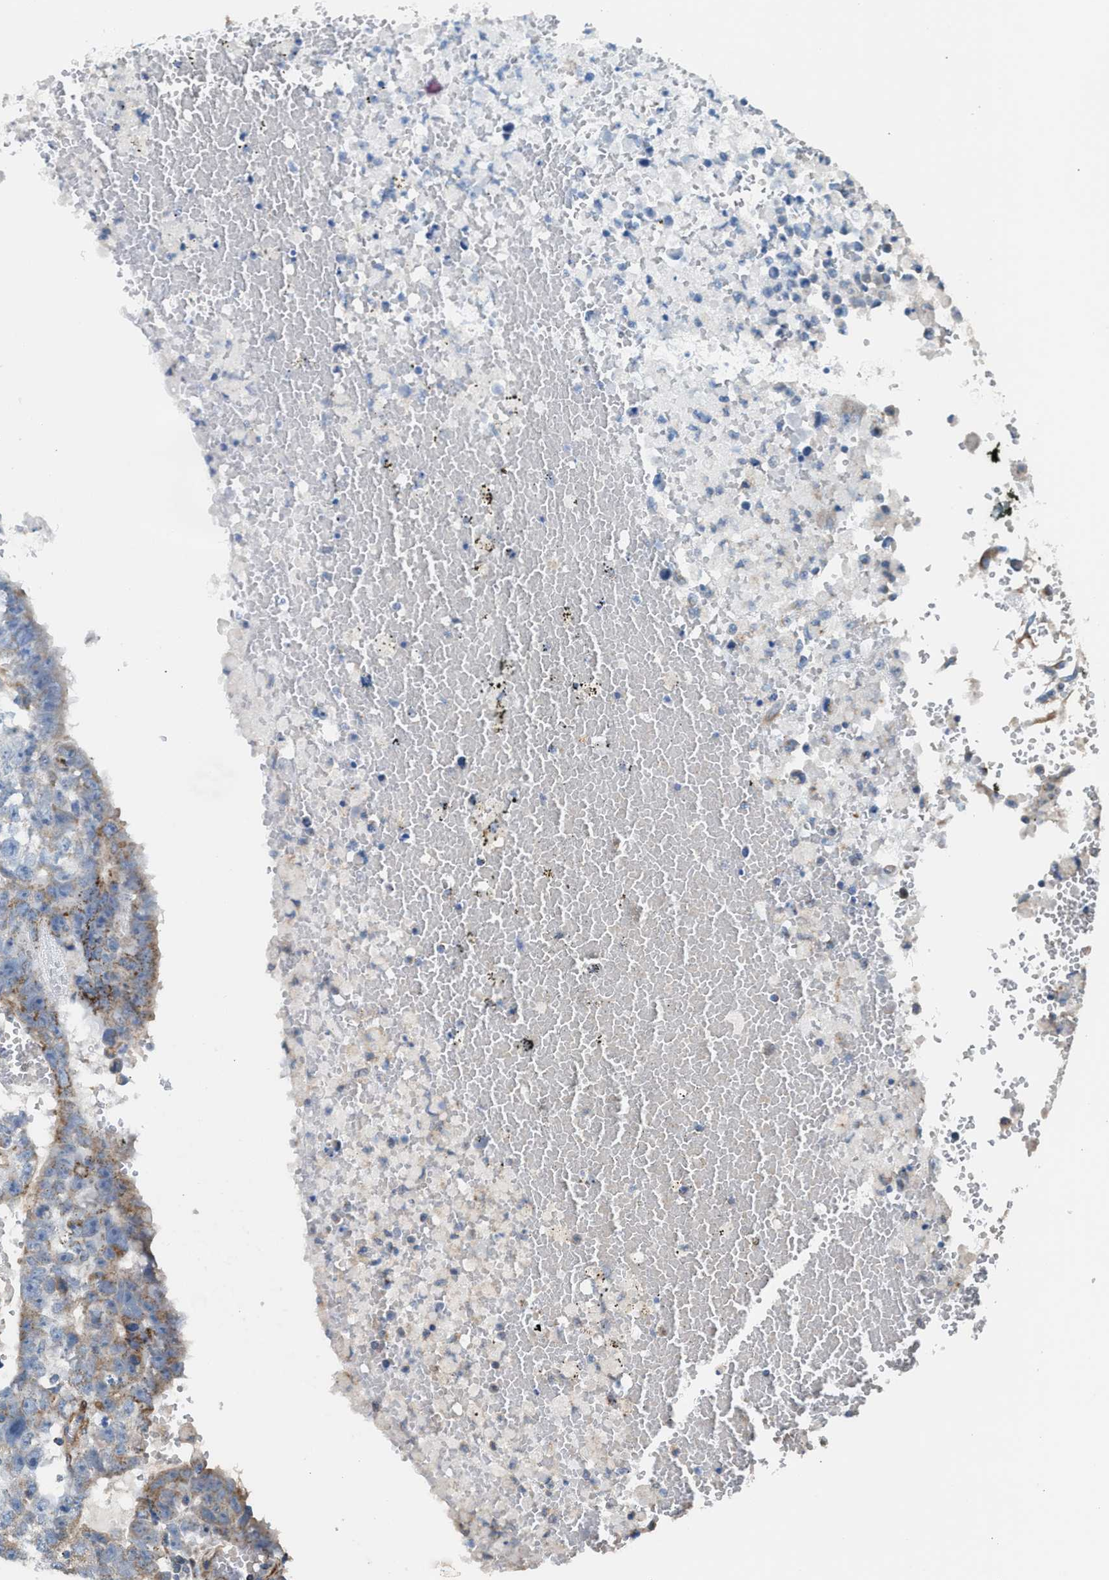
{"staining": {"intensity": "moderate", "quantity": "<25%", "location": "cytoplasmic/membranous"}, "tissue": "testis cancer", "cell_type": "Tumor cells", "image_type": "cancer", "snomed": [{"axis": "morphology", "description": "Carcinoma, Embryonal, NOS"}, {"axis": "topography", "description": "Testis"}], "caption": "Moderate cytoplasmic/membranous protein expression is seen in about <25% of tumor cells in testis embryonal carcinoma. Ihc stains the protein in brown and the nuclei are stained blue.", "gene": "SLC10A3", "patient": {"sex": "male", "age": 25}}